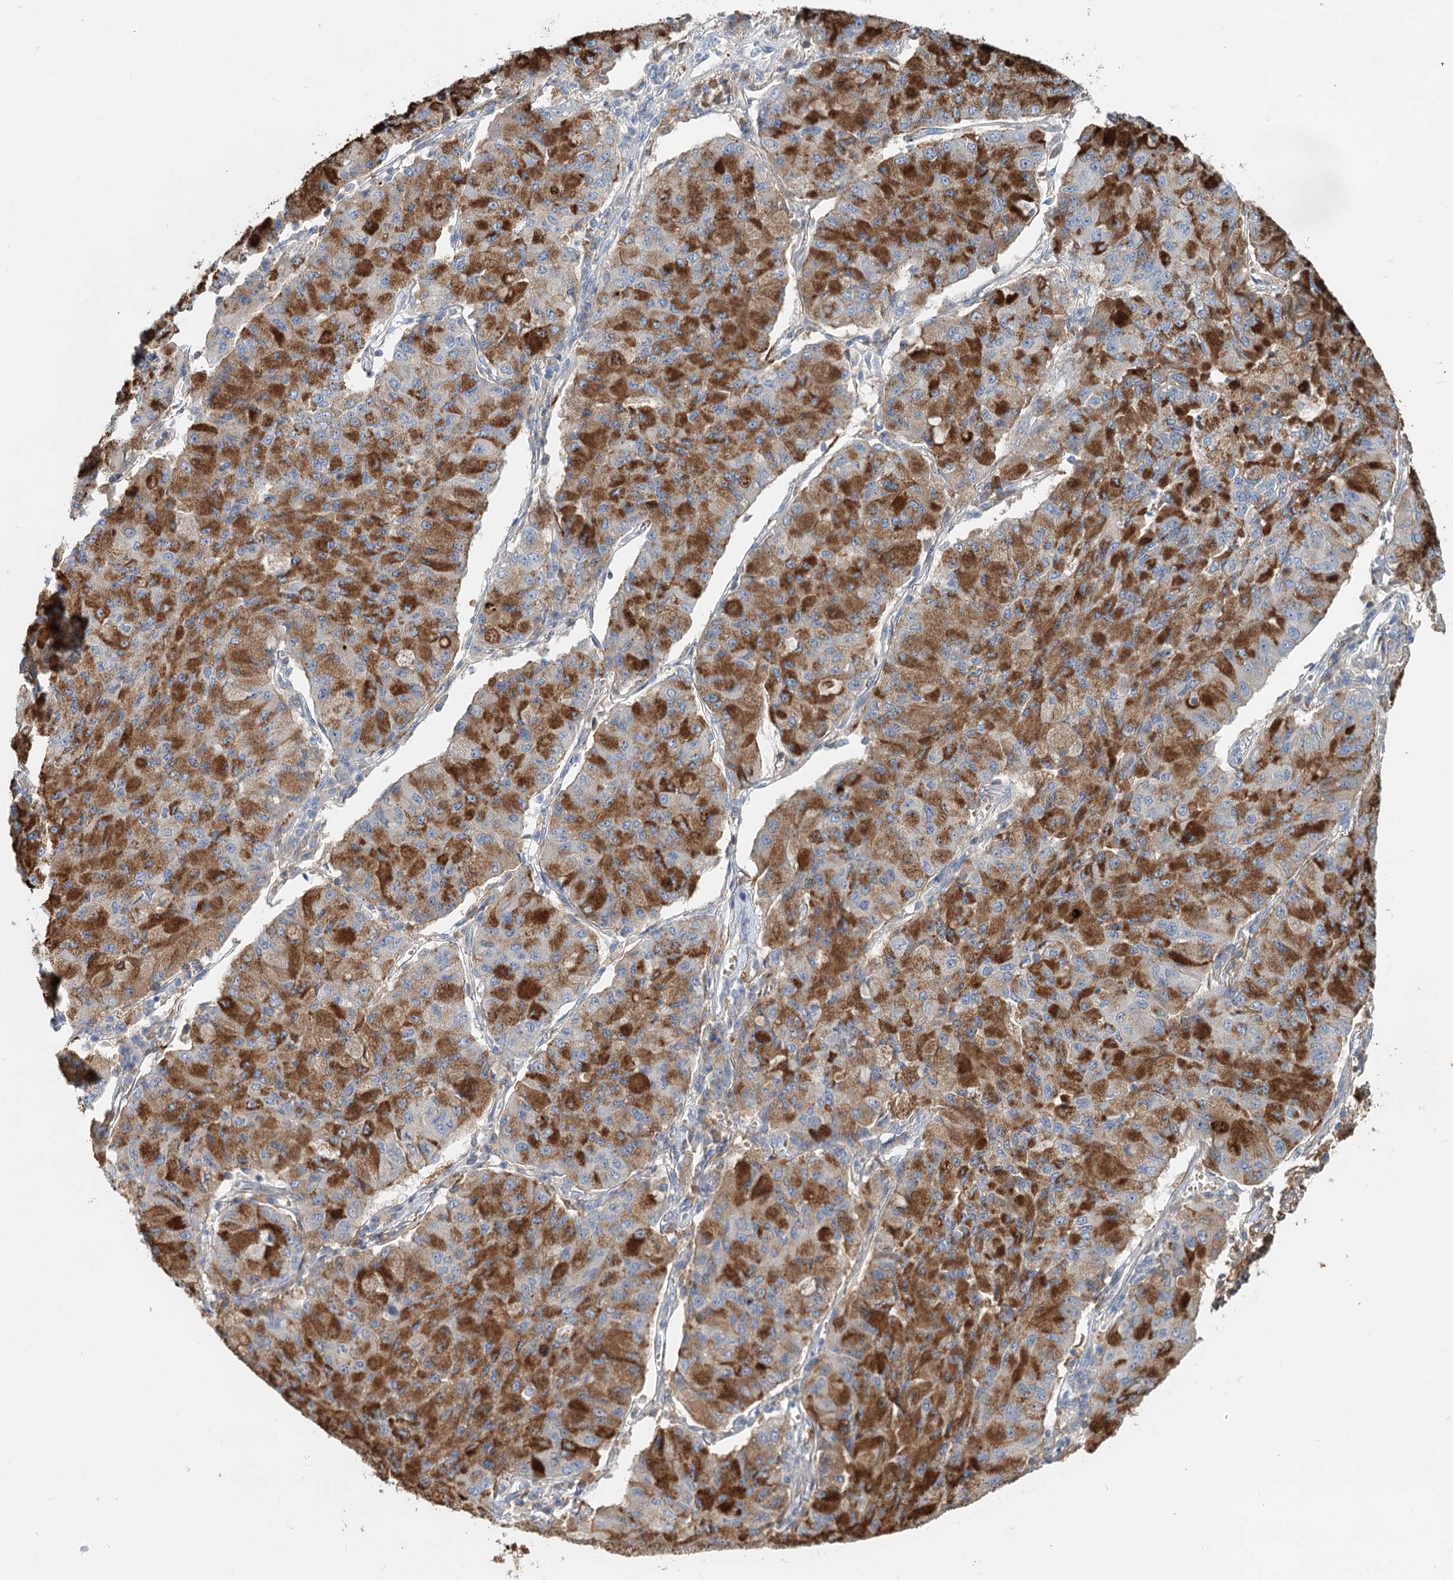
{"staining": {"intensity": "moderate", "quantity": ">75%", "location": "cytoplasmic/membranous"}, "tissue": "lung cancer", "cell_type": "Tumor cells", "image_type": "cancer", "snomed": [{"axis": "morphology", "description": "Squamous cell carcinoma, NOS"}, {"axis": "topography", "description": "Lung"}], "caption": "The image demonstrates immunohistochemical staining of lung squamous cell carcinoma. There is moderate cytoplasmic/membranous positivity is present in about >75% of tumor cells.", "gene": "ALKBH8", "patient": {"sex": "male", "age": 74}}